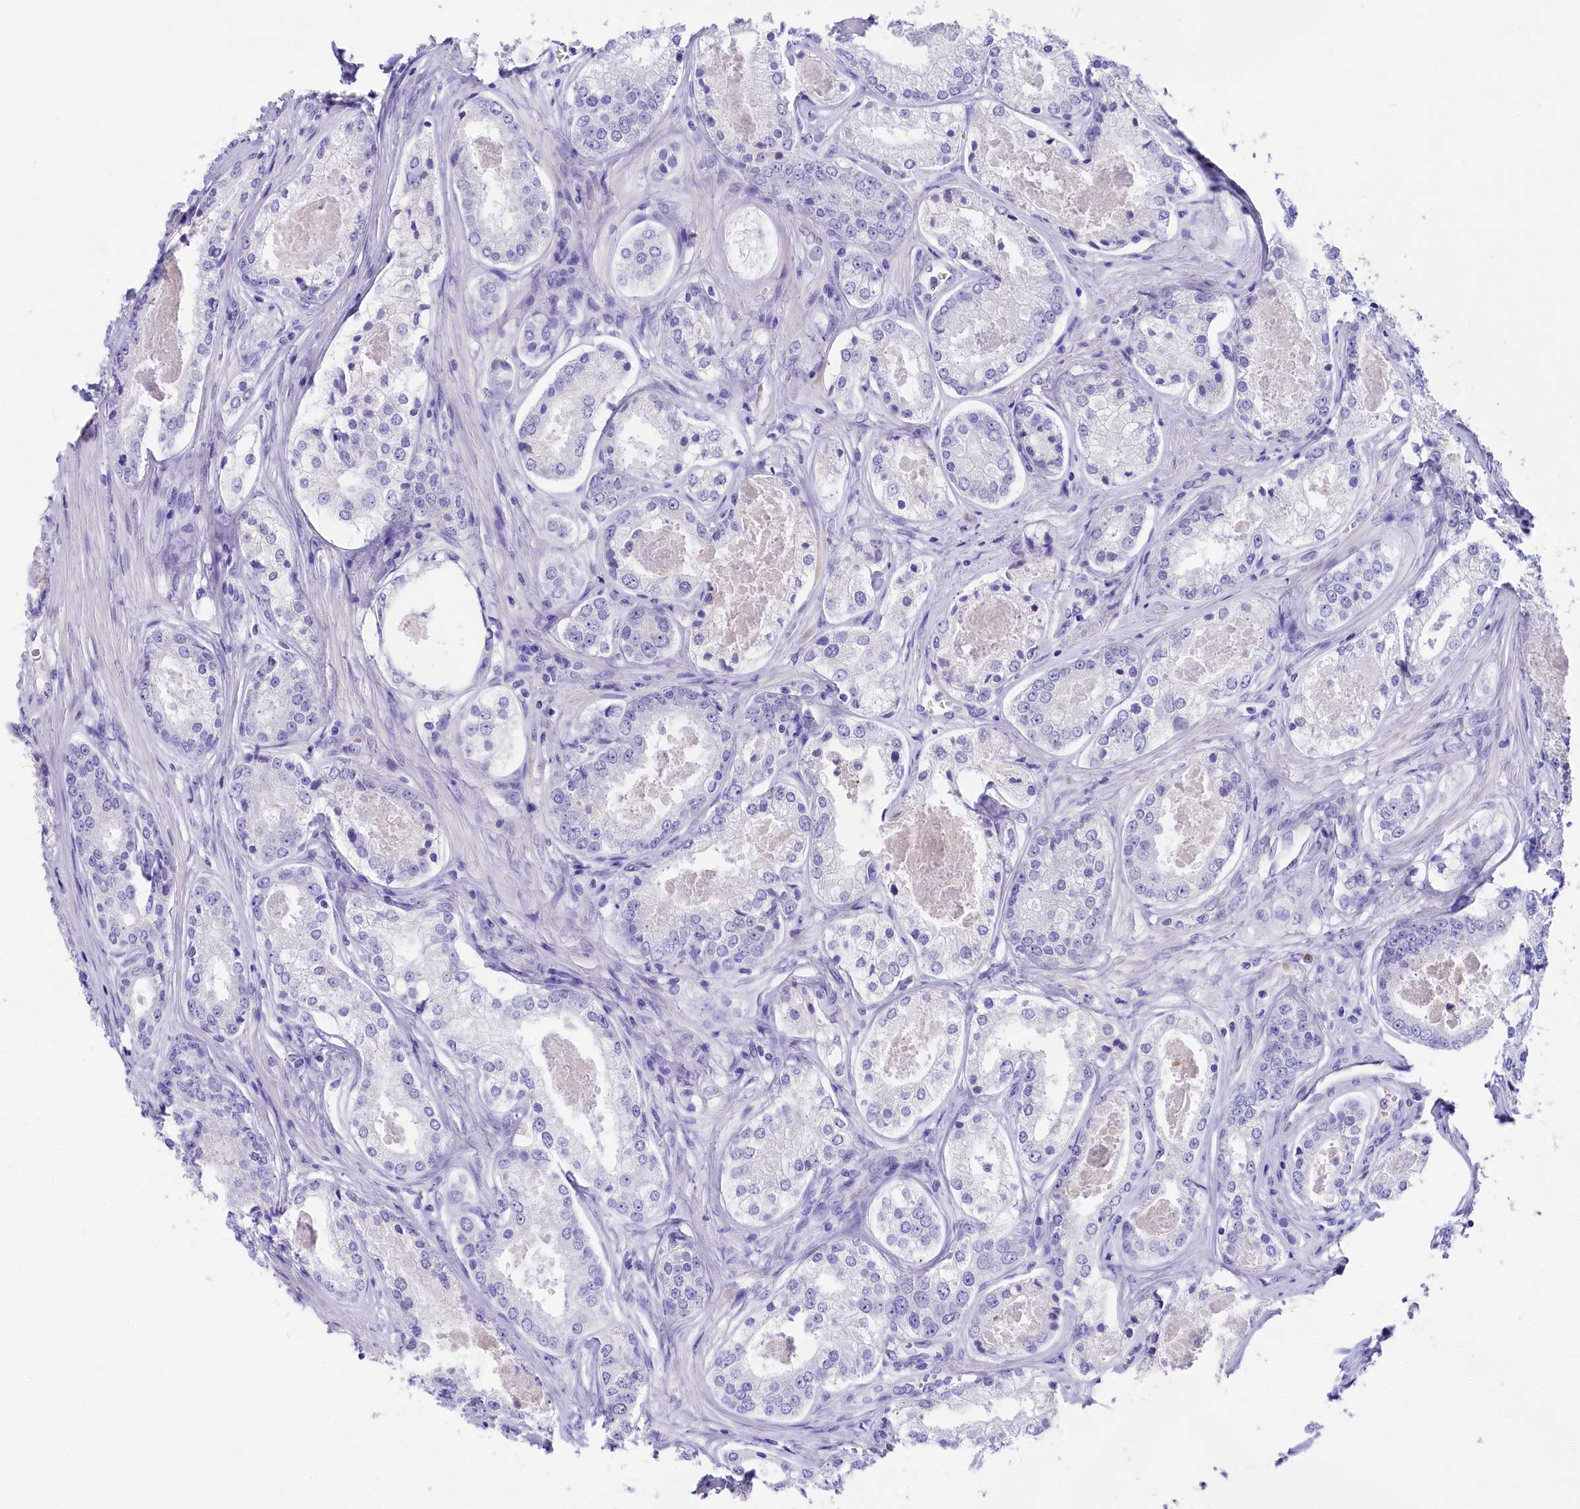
{"staining": {"intensity": "negative", "quantity": "none", "location": "none"}, "tissue": "prostate cancer", "cell_type": "Tumor cells", "image_type": "cancer", "snomed": [{"axis": "morphology", "description": "Adenocarcinoma, Low grade"}, {"axis": "topography", "description": "Prostate"}], "caption": "A histopathology image of adenocarcinoma (low-grade) (prostate) stained for a protein demonstrates no brown staining in tumor cells.", "gene": "SULT2A1", "patient": {"sex": "male", "age": 68}}